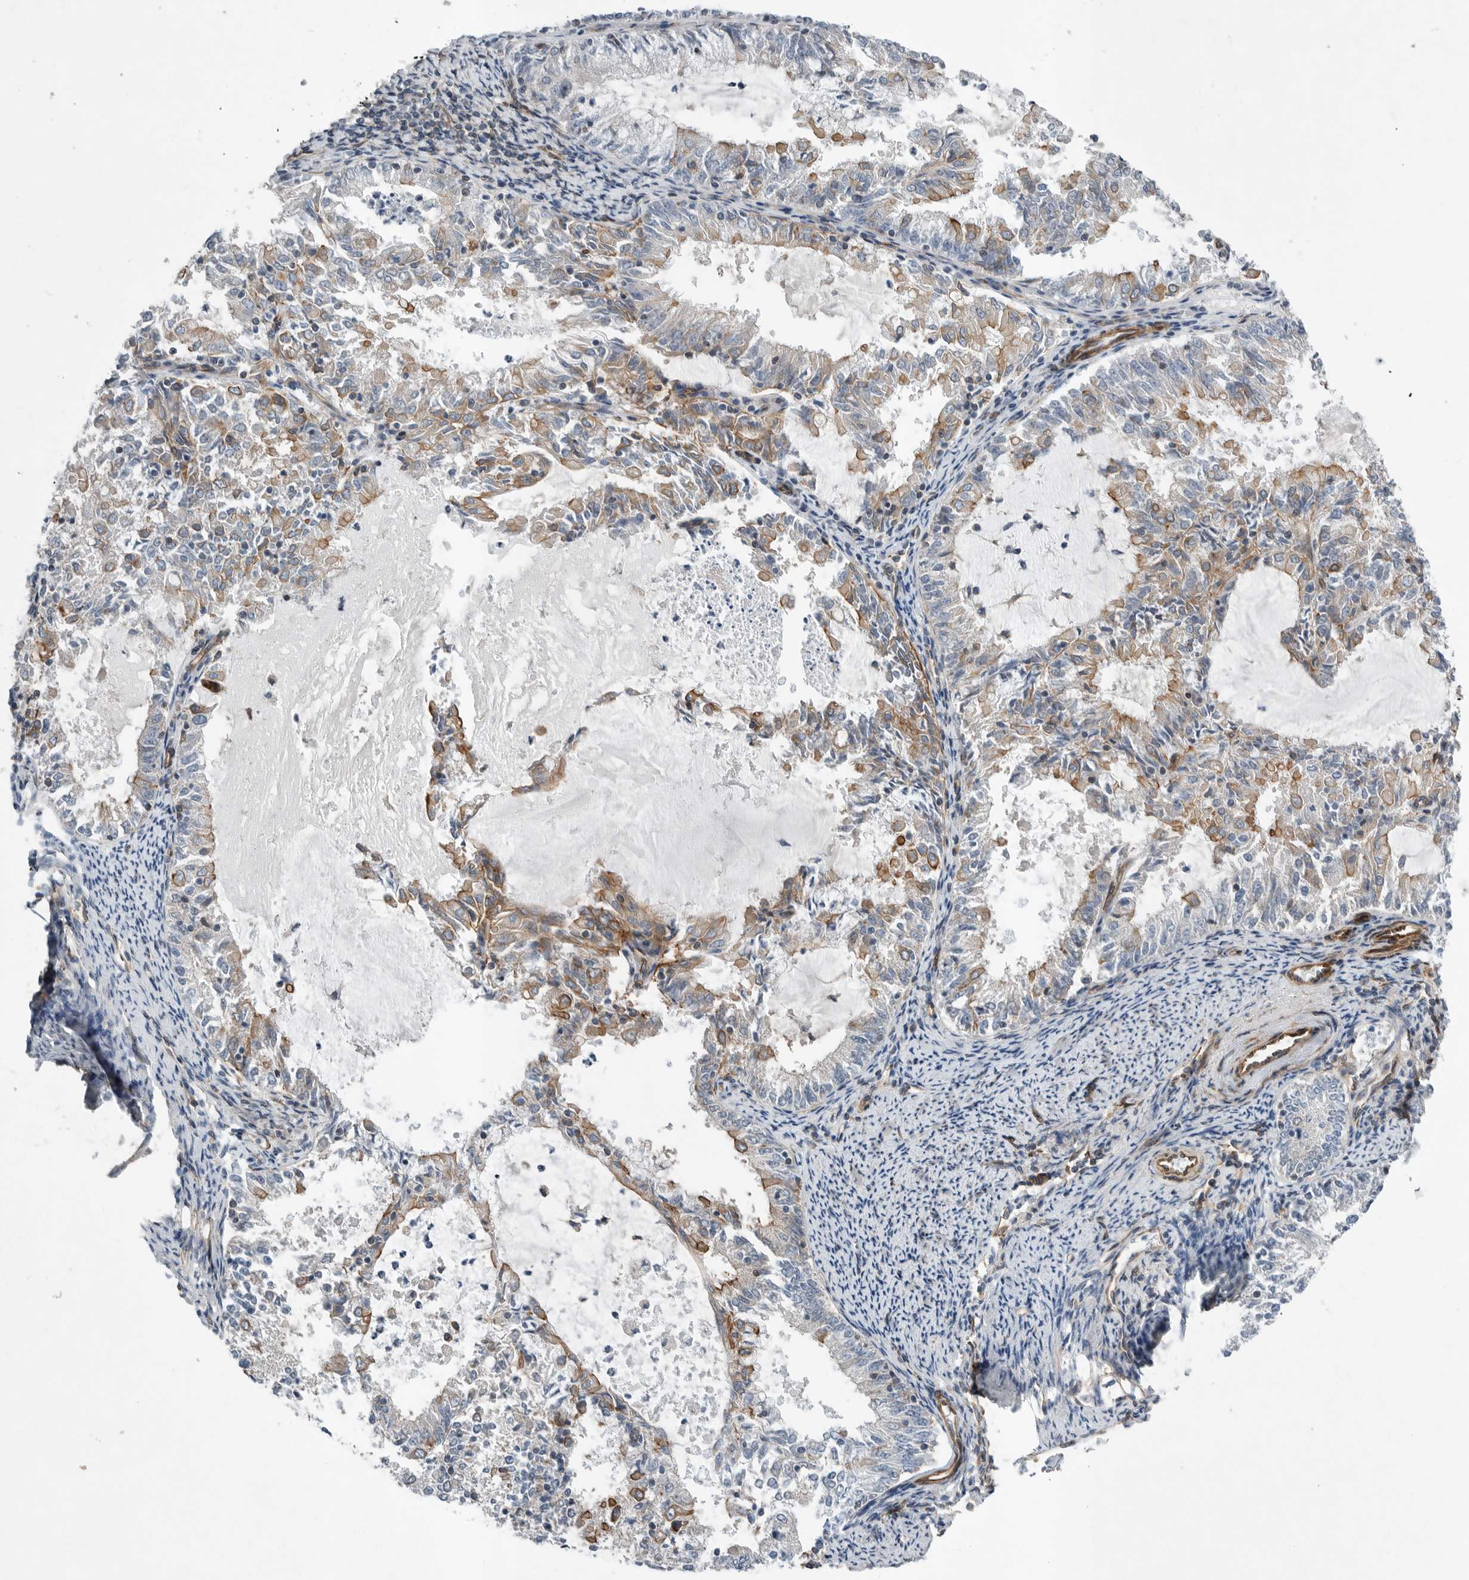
{"staining": {"intensity": "weak", "quantity": "25%-75%", "location": "cytoplasmic/membranous"}, "tissue": "endometrial cancer", "cell_type": "Tumor cells", "image_type": "cancer", "snomed": [{"axis": "morphology", "description": "Adenocarcinoma, NOS"}, {"axis": "topography", "description": "Endometrium"}], "caption": "Adenocarcinoma (endometrial) tissue shows weak cytoplasmic/membranous positivity in approximately 25%-75% of tumor cells (DAB (3,3'-diaminobenzidine) IHC with brightfield microscopy, high magnification).", "gene": "PLEC", "patient": {"sex": "female", "age": 57}}